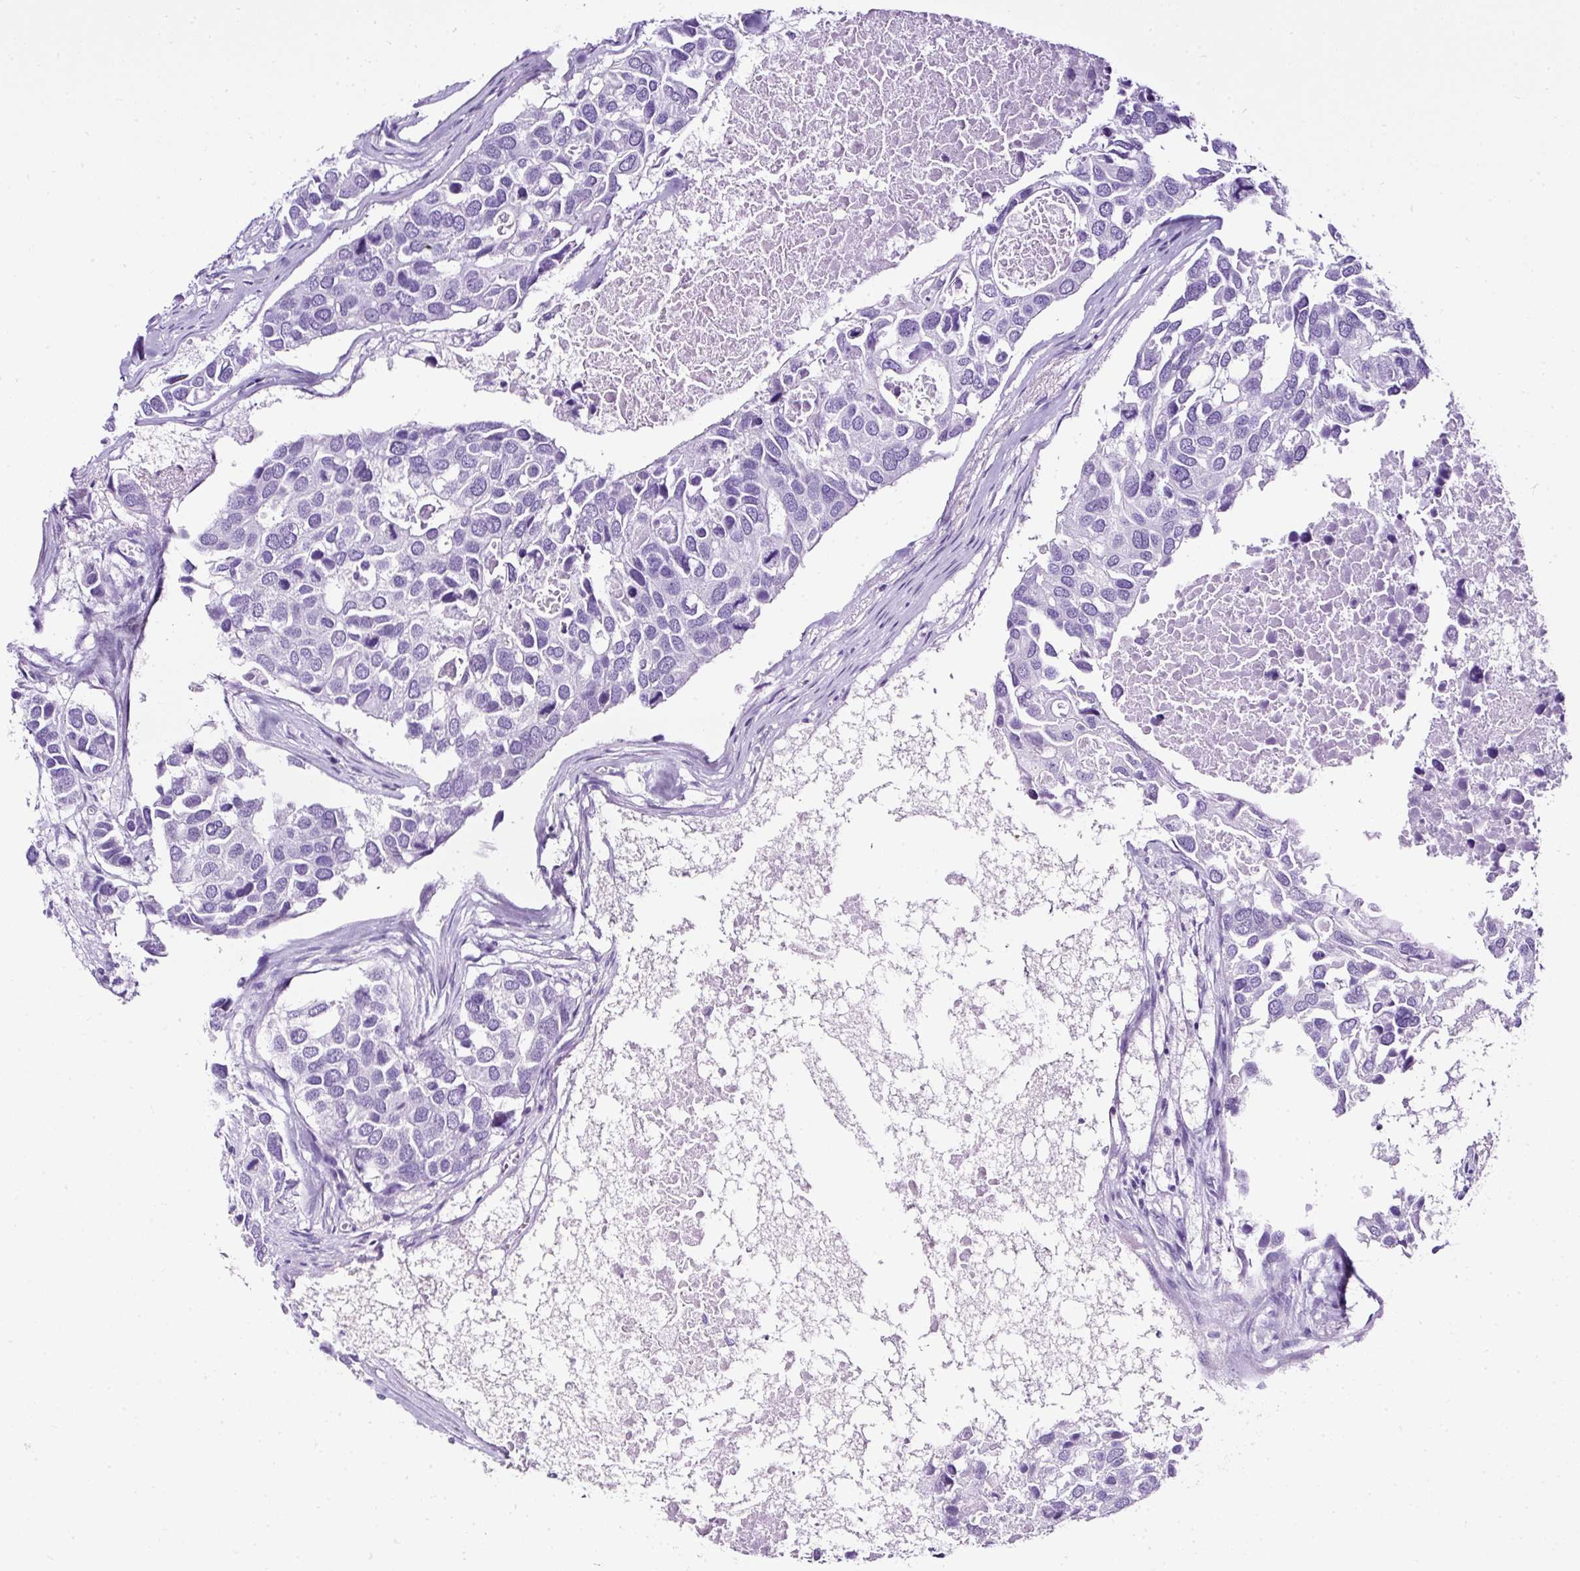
{"staining": {"intensity": "negative", "quantity": "none", "location": "none"}, "tissue": "breast cancer", "cell_type": "Tumor cells", "image_type": "cancer", "snomed": [{"axis": "morphology", "description": "Duct carcinoma"}, {"axis": "topography", "description": "Breast"}], "caption": "The image exhibits no staining of tumor cells in breast cancer (intraductal carcinoma). Nuclei are stained in blue.", "gene": "NTS", "patient": {"sex": "female", "age": 83}}